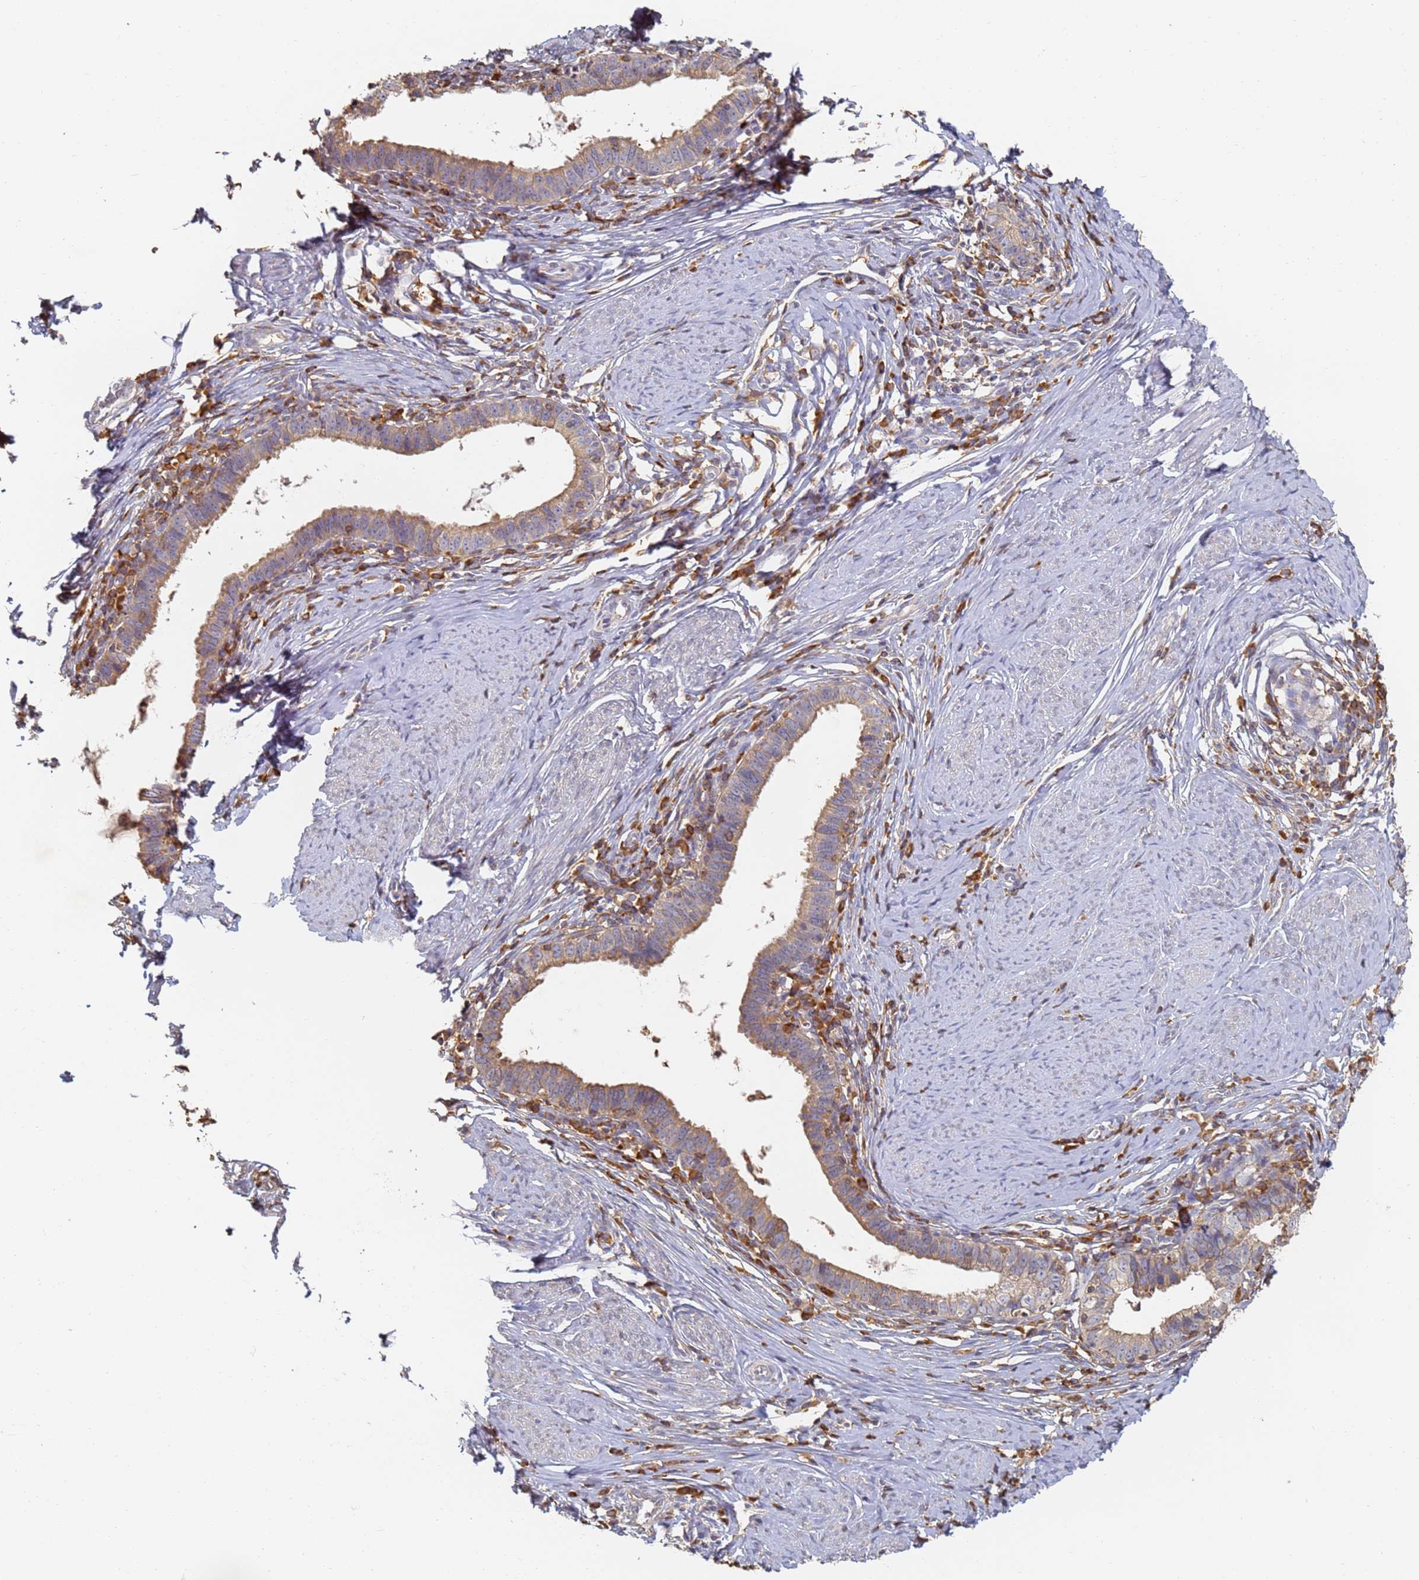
{"staining": {"intensity": "weak", "quantity": "25%-75%", "location": "cytoplasmic/membranous"}, "tissue": "cervical cancer", "cell_type": "Tumor cells", "image_type": "cancer", "snomed": [{"axis": "morphology", "description": "Adenocarcinoma, NOS"}, {"axis": "topography", "description": "Cervix"}], "caption": "About 25%-75% of tumor cells in cervical adenocarcinoma show weak cytoplasmic/membranous protein positivity as visualized by brown immunohistochemical staining.", "gene": "BIN2", "patient": {"sex": "female", "age": 36}}